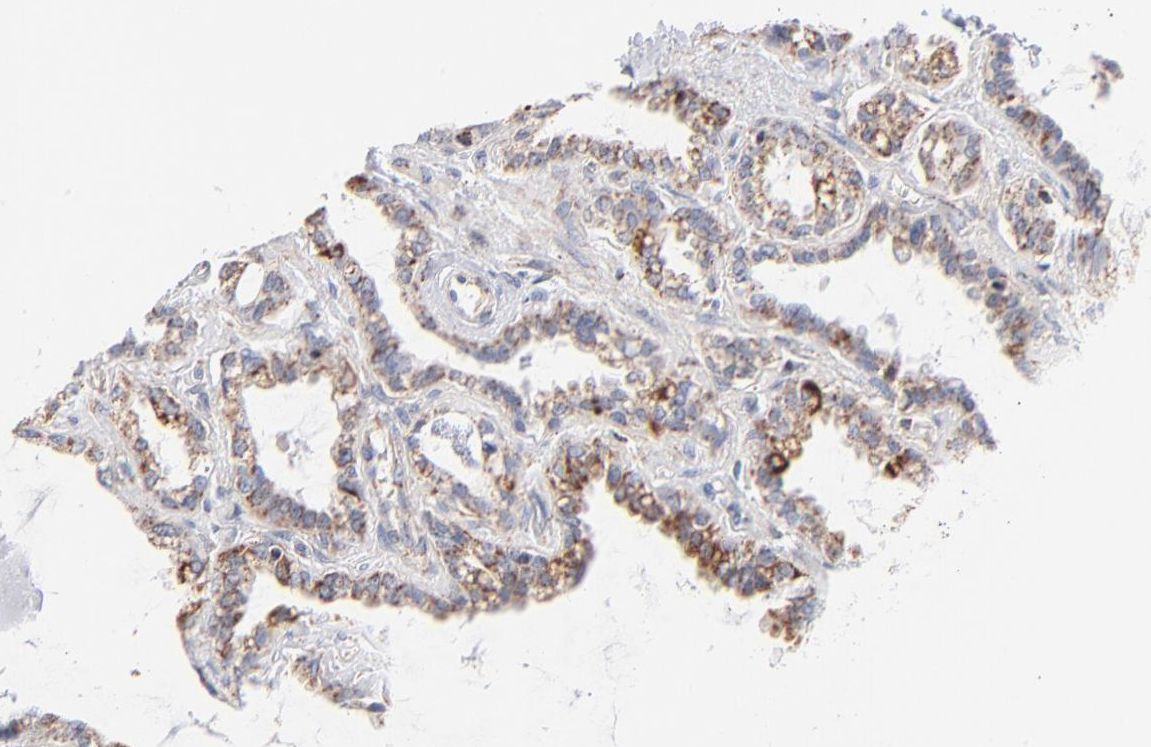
{"staining": {"intensity": "moderate", "quantity": "25%-75%", "location": "cytoplasmic/membranous"}, "tissue": "seminal vesicle", "cell_type": "Glandular cells", "image_type": "normal", "snomed": [{"axis": "morphology", "description": "Normal tissue, NOS"}, {"axis": "morphology", "description": "Inflammation, NOS"}, {"axis": "topography", "description": "Urinary bladder"}, {"axis": "topography", "description": "Prostate"}, {"axis": "topography", "description": "Seminal veicle"}], "caption": "Immunohistochemical staining of unremarkable human seminal vesicle demonstrates 25%-75% levels of moderate cytoplasmic/membranous protein expression in about 25%-75% of glandular cells.", "gene": "MRPL58", "patient": {"sex": "male", "age": 82}}